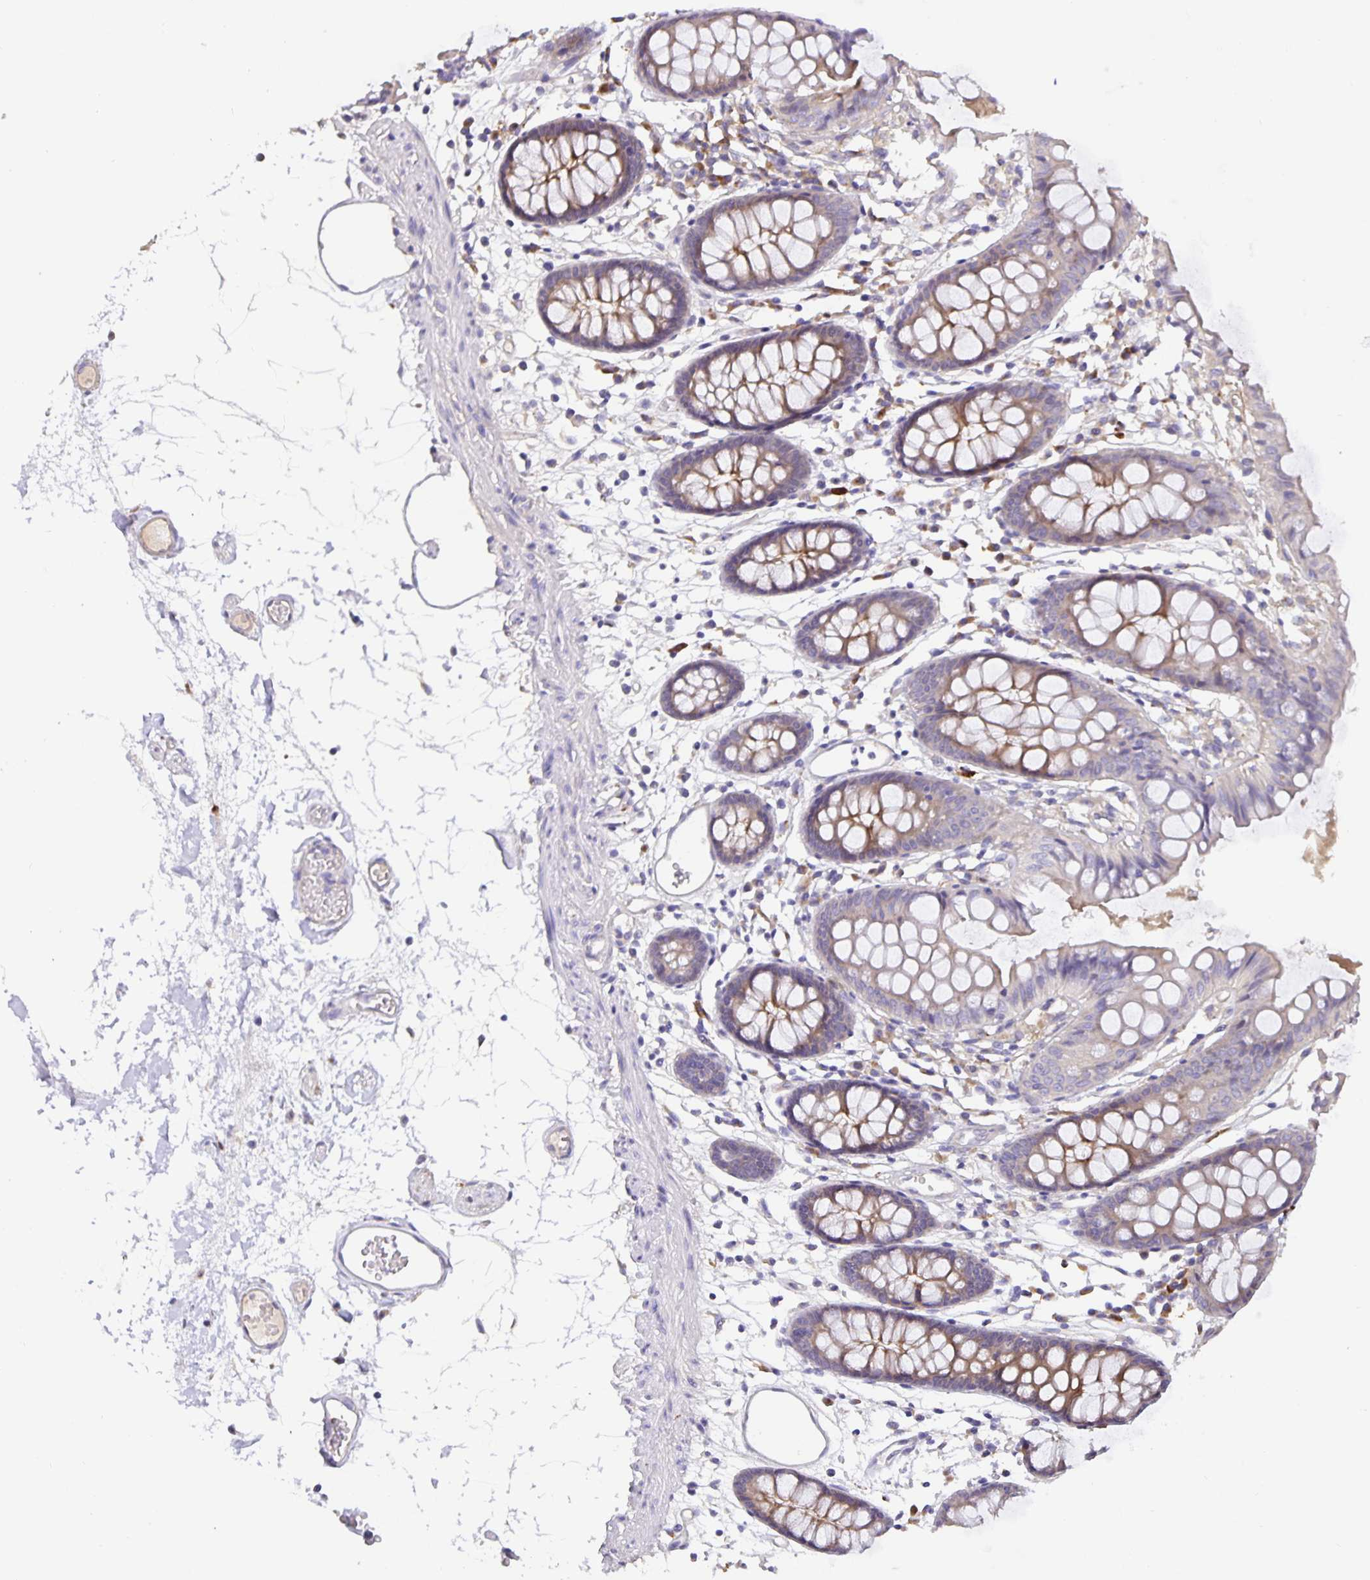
{"staining": {"intensity": "negative", "quantity": "none", "location": "none"}, "tissue": "colon", "cell_type": "Endothelial cells", "image_type": "normal", "snomed": [{"axis": "morphology", "description": "Normal tissue, NOS"}, {"axis": "topography", "description": "Colon"}], "caption": "Human colon stained for a protein using IHC demonstrates no staining in endothelial cells.", "gene": "EML6", "patient": {"sex": "female", "age": 84}}